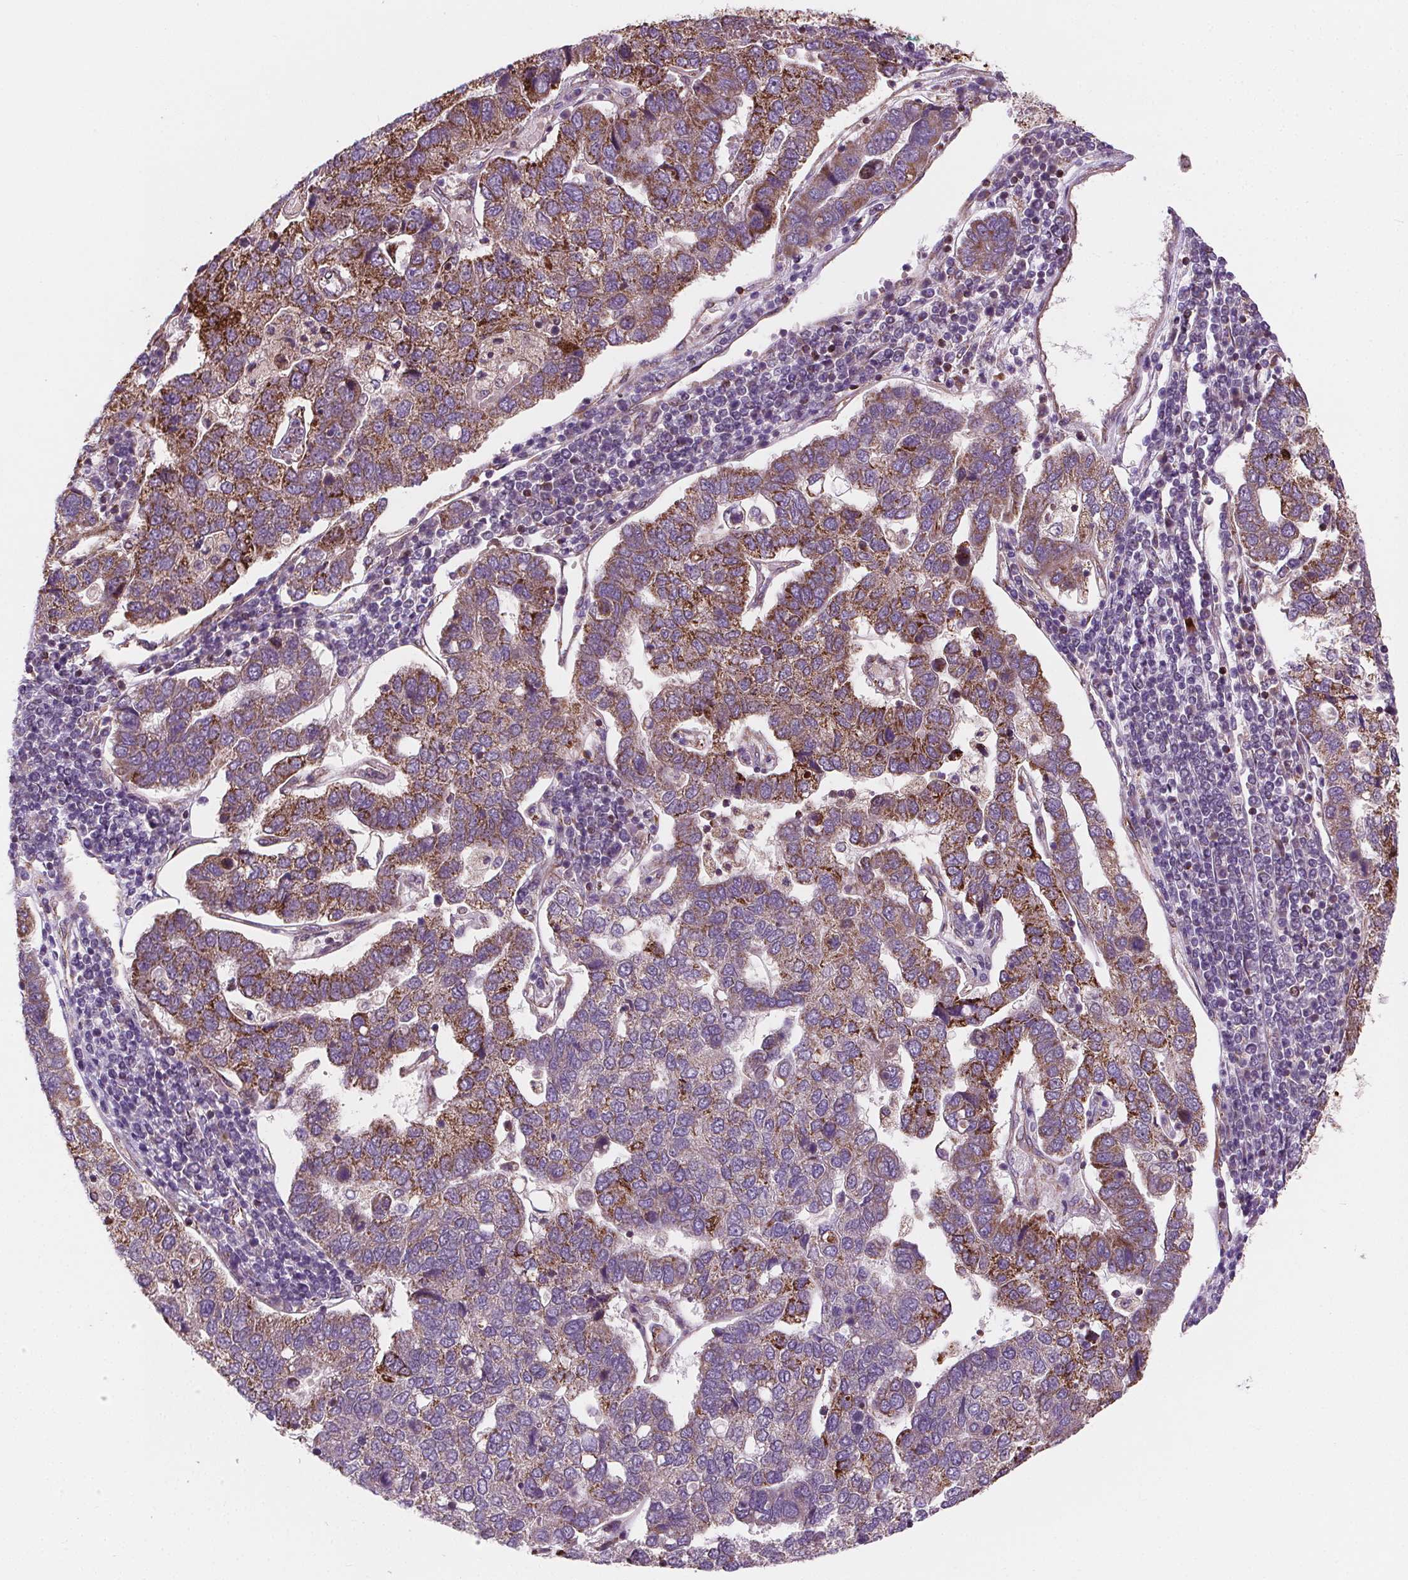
{"staining": {"intensity": "moderate", "quantity": "25%-75%", "location": "cytoplasmic/membranous"}, "tissue": "pancreatic cancer", "cell_type": "Tumor cells", "image_type": "cancer", "snomed": [{"axis": "morphology", "description": "Adenocarcinoma, NOS"}, {"axis": "topography", "description": "Pancreas"}], "caption": "The immunohistochemical stain highlights moderate cytoplasmic/membranous expression in tumor cells of pancreatic adenocarcinoma tissue.", "gene": "GOLT1B", "patient": {"sex": "female", "age": 61}}